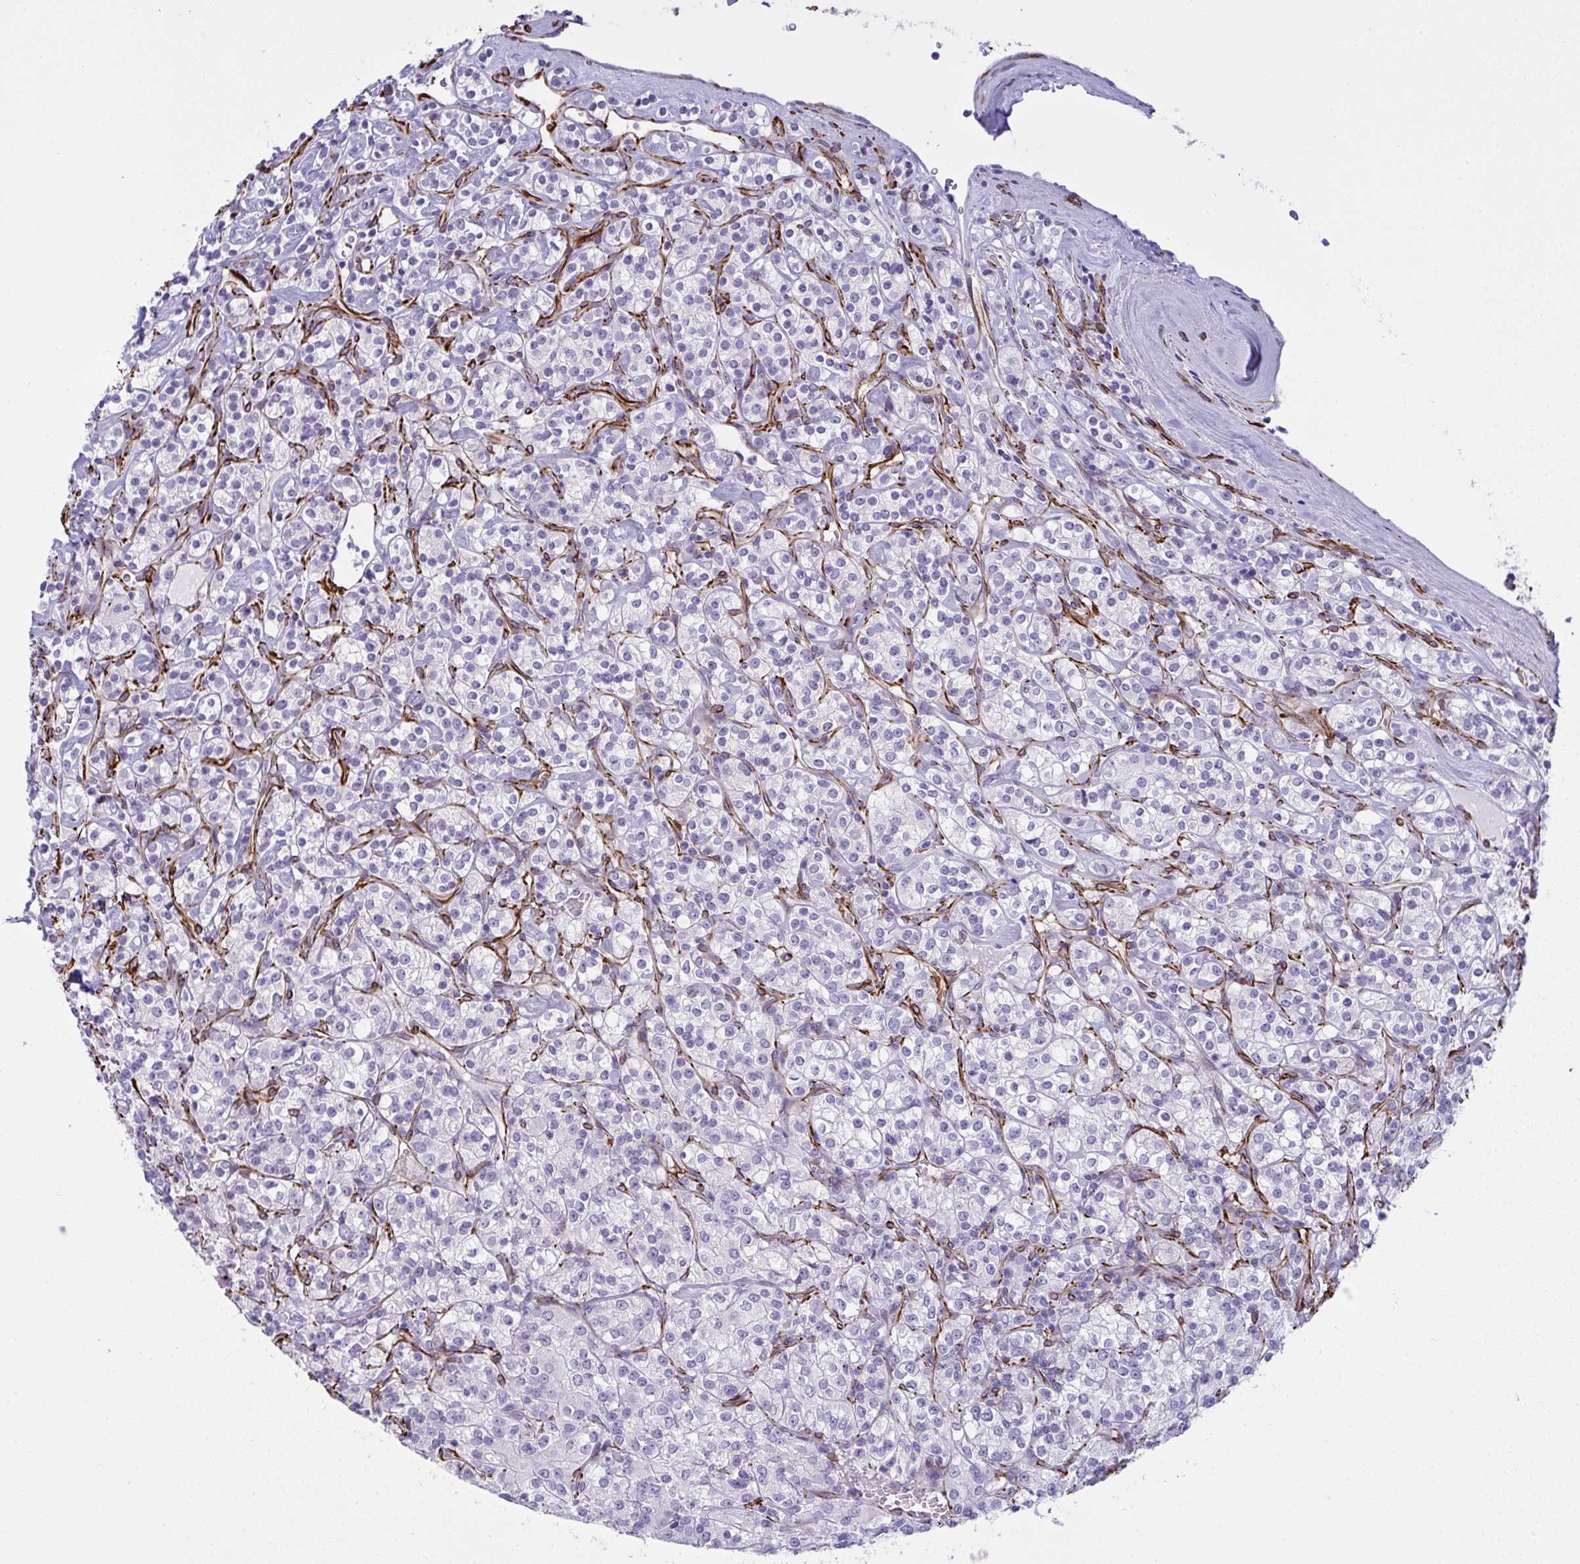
{"staining": {"intensity": "negative", "quantity": "none", "location": "none"}, "tissue": "renal cancer", "cell_type": "Tumor cells", "image_type": "cancer", "snomed": [{"axis": "morphology", "description": "Adenocarcinoma, NOS"}, {"axis": "topography", "description": "Kidney"}], "caption": "An immunohistochemistry (IHC) photomicrograph of renal adenocarcinoma is shown. There is no staining in tumor cells of renal adenocarcinoma. Nuclei are stained in blue.", "gene": "SLC35B1", "patient": {"sex": "male", "age": 77}}